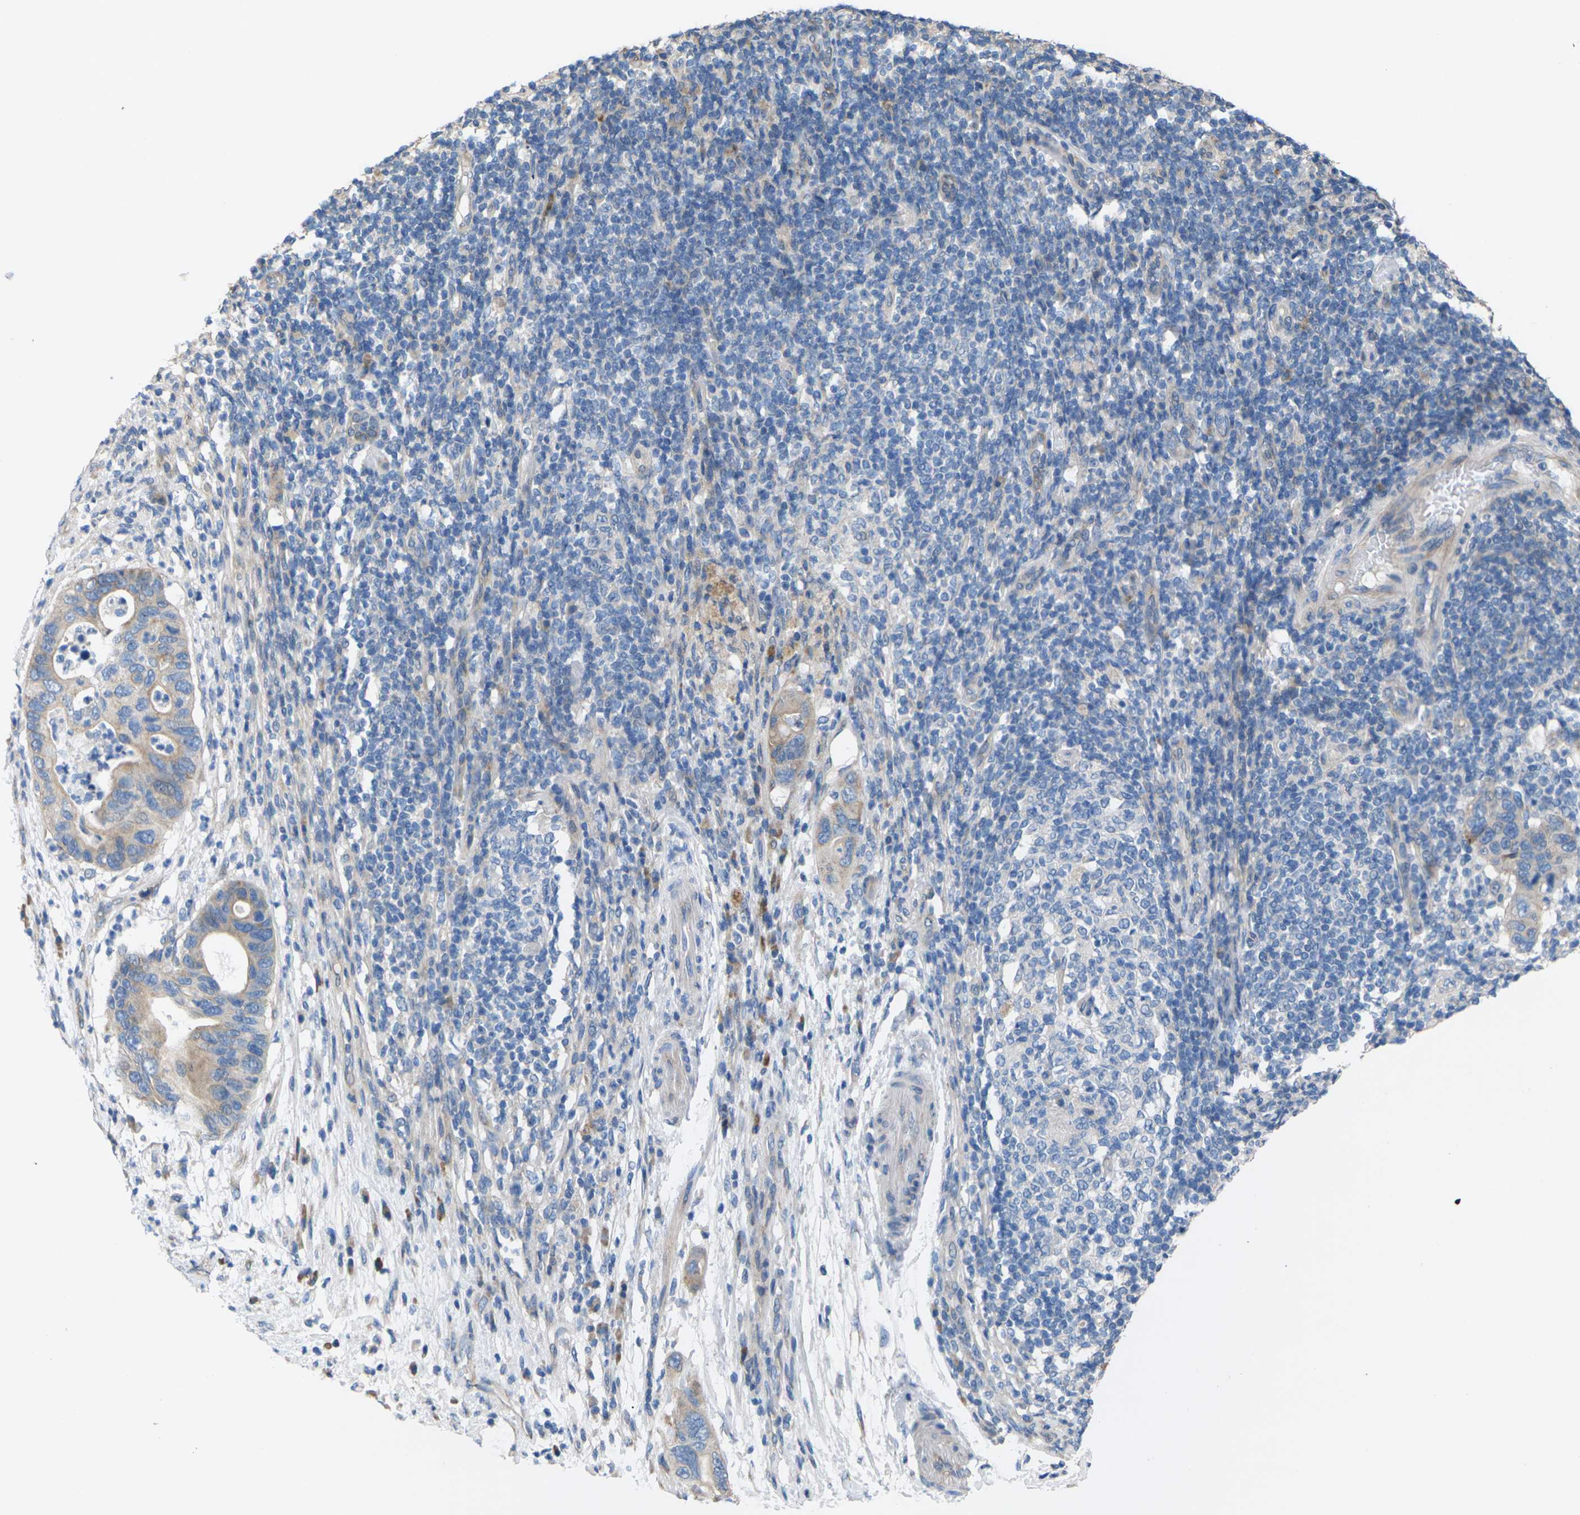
{"staining": {"intensity": "moderate", "quantity": ">75%", "location": "cytoplasmic/membranous"}, "tissue": "pancreatic cancer", "cell_type": "Tumor cells", "image_type": "cancer", "snomed": [{"axis": "morphology", "description": "Adenocarcinoma, NOS"}, {"axis": "topography", "description": "Pancreas"}], "caption": "Protein staining of adenocarcinoma (pancreatic) tissue shows moderate cytoplasmic/membranous expression in about >75% of tumor cells.", "gene": "KLHDC8B", "patient": {"sex": "female", "age": 71}}